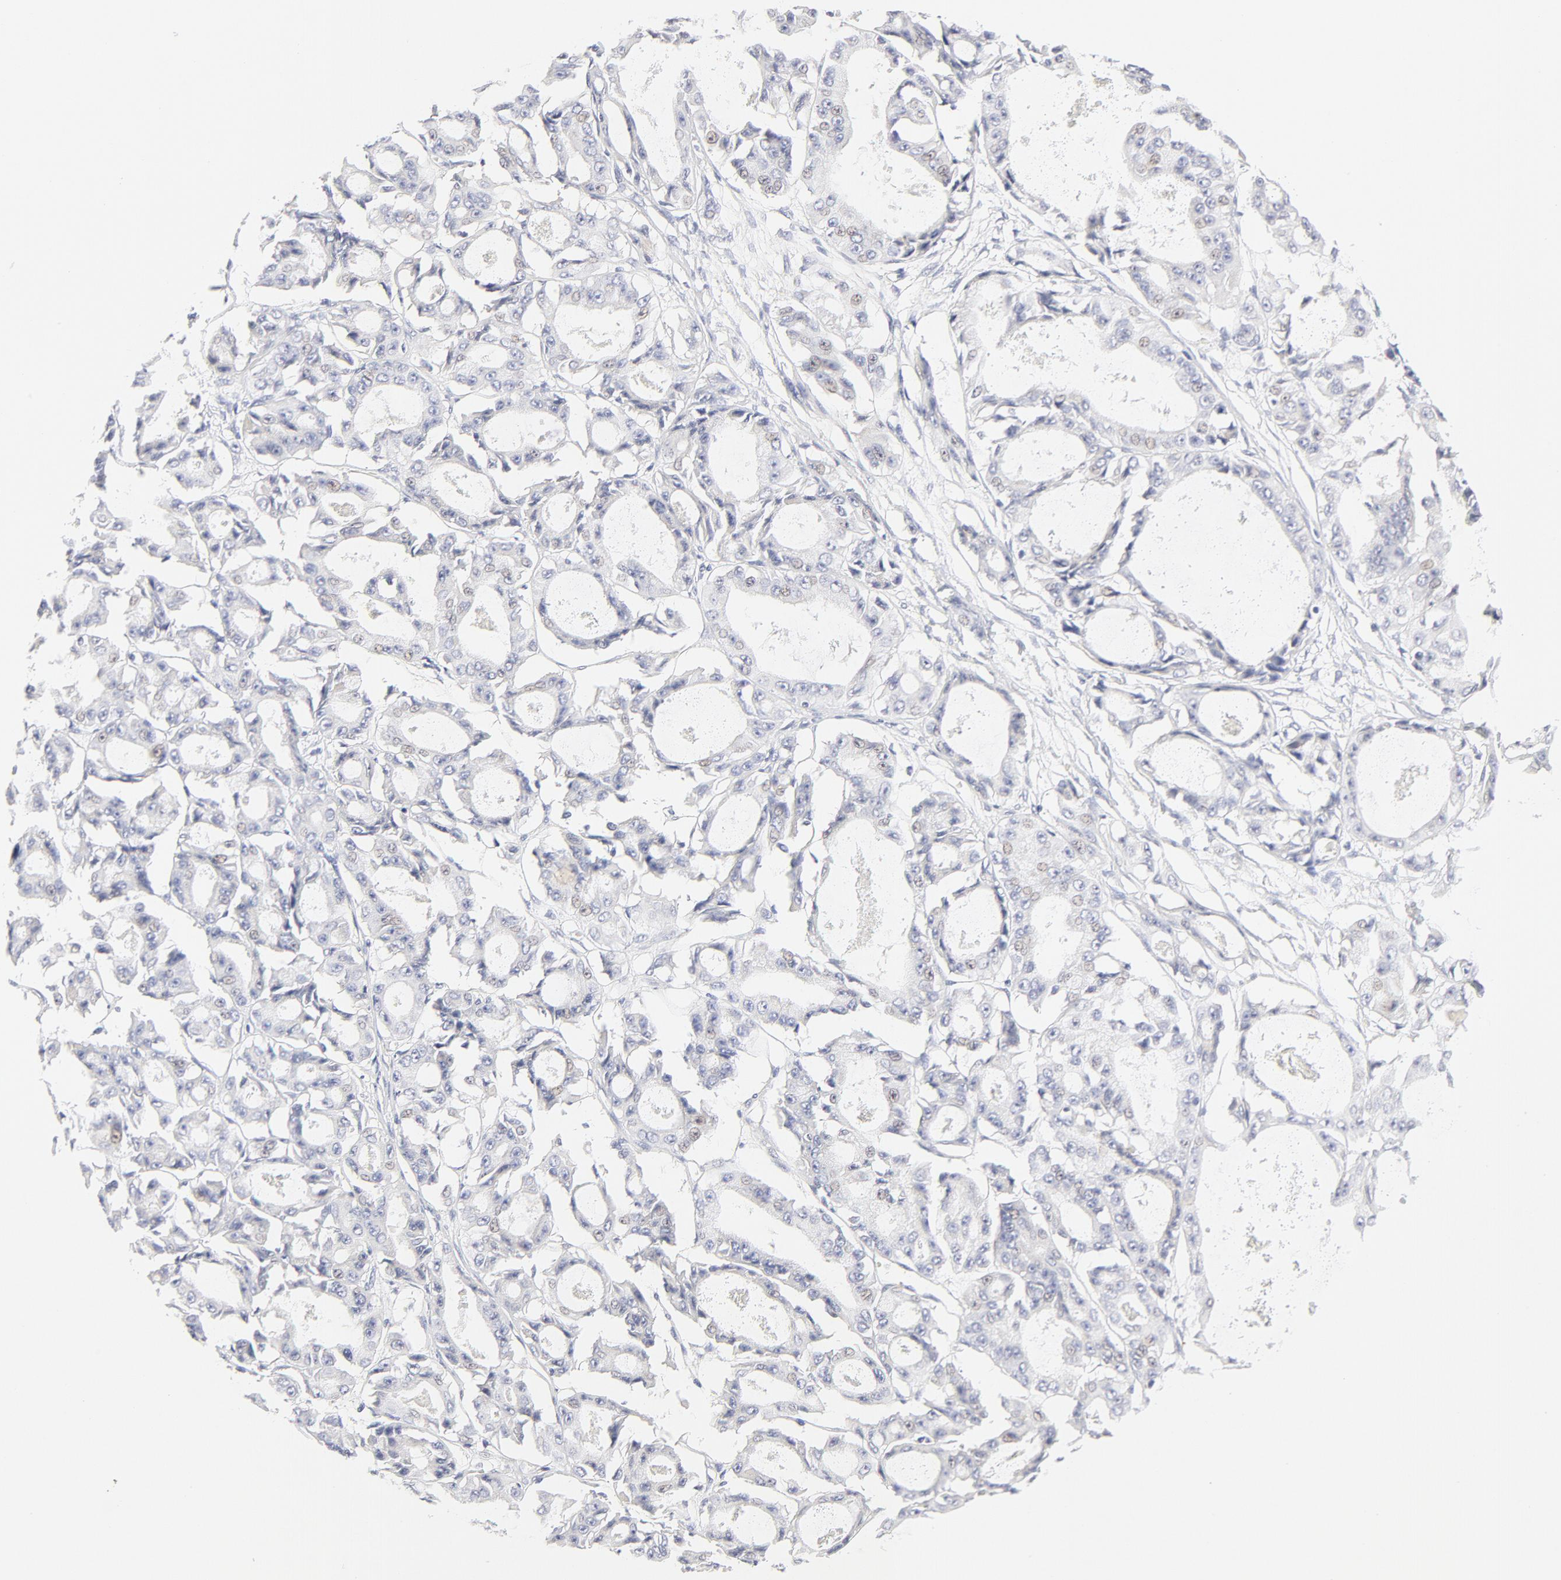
{"staining": {"intensity": "weak", "quantity": "<25%", "location": "cytoplasmic/membranous"}, "tissue": "ovarian cancer", "cell_type": "Tumor cells", "image_type": "cancer", "snomed": [{"axis": "morphology", "description": "Carcinoma, endometroid"}, {"axis": "topography", "description": "Ovary"}], "caption": "High power microscopy image of an immunohistochemistry histopathology image of ovarian cancer (endometroid carcinoma), revealing no significant staining in tumor cells. Nuclei are stained in blue.", "gene": "NKX2-2", "patient": {"sex": "female", "age": 61}}